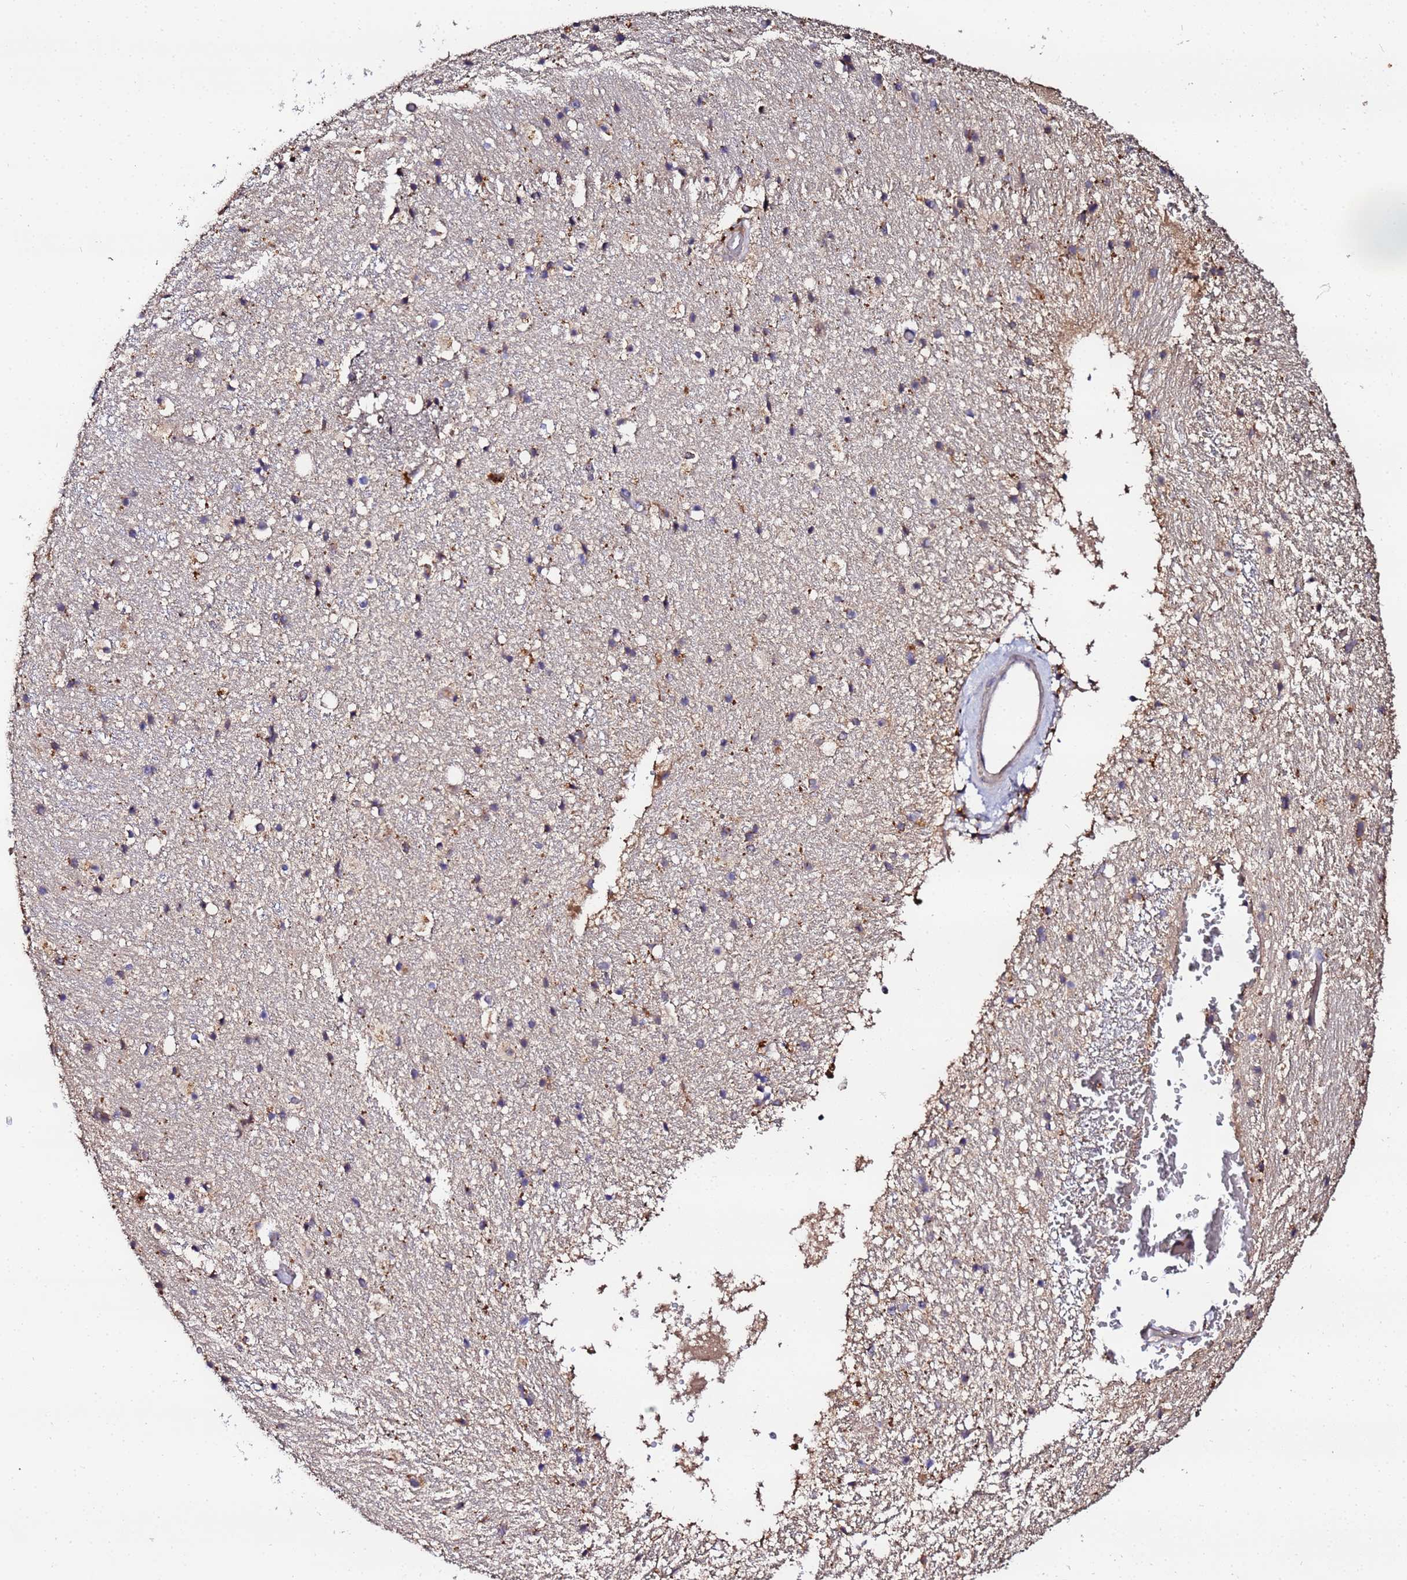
{"staining": {"intensity": "moderate", "quantity": "<25%", "location": "cytoplasmic/membranous"}, "tissue": "hippocampus", "cell_type": "Glial cells", "image_type": "normal", "snomed": [{"axis": "morphology", "description": "Normal tissue, NOS"}, {"axis": "topography", "description": "Hippocampus"}], "caption": "Immunohistochemical staining of unremarkable hippocampus displays low levels of moderate cytoplasmic/membranous staining in about <25% of glial cells.", "gene": "MTERF1", "patient": {"sex": "female", "age": 52}}